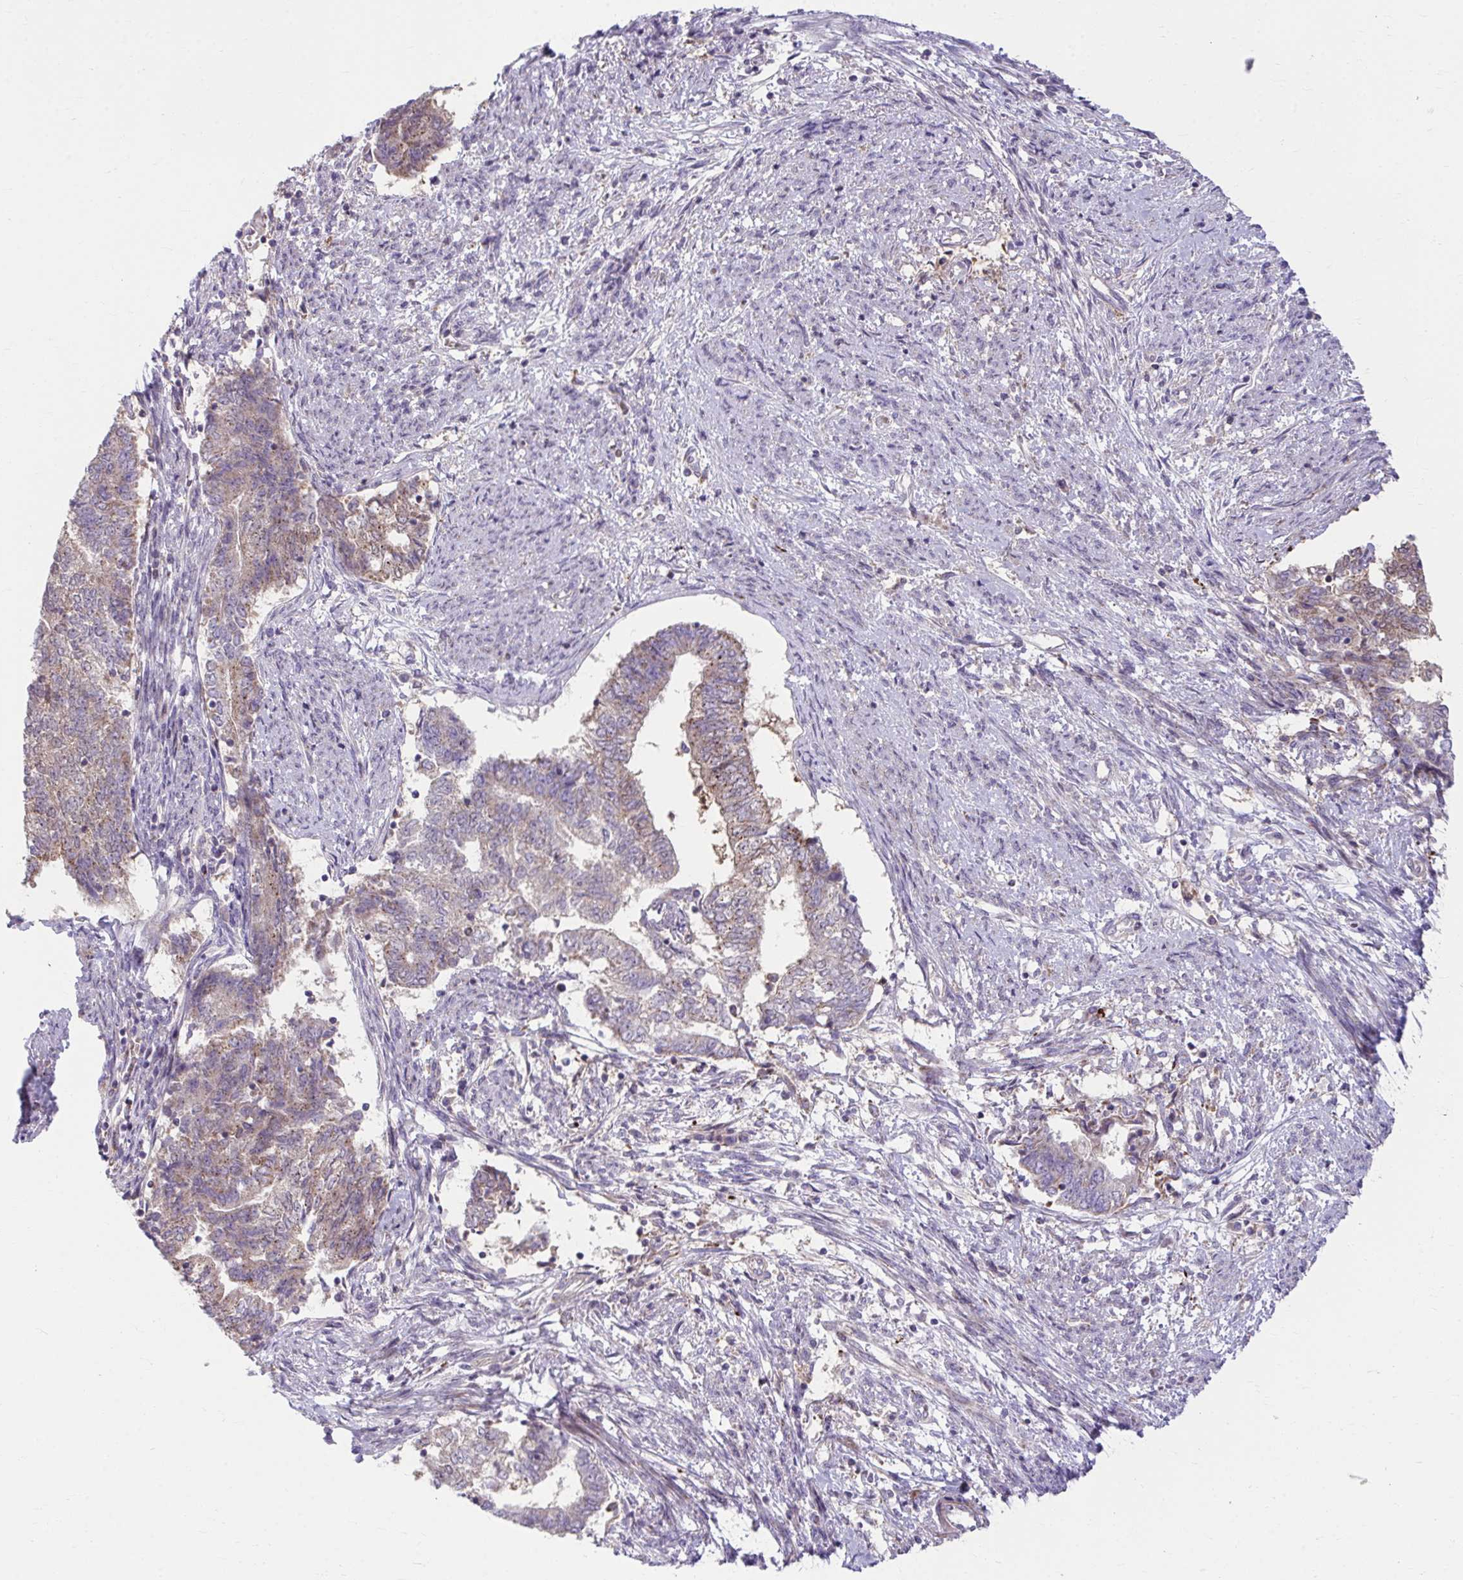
{"staining": {"intensity": "weak", "quantity": "25%-75%", "location": "cytoplasmic/membranous"}, "tissue": "endometrial cancer", "cell_type": "Tumor cells", "image_type": "cancer", "snomed": [{"axis": "morphology", "description": "Adenocarcinoma, NOS"}, {"axis": "topography", "description": "Endometrium"}], "caption": "Human adenocarcinoma (endometrial) stained with a brown dye shows weak cytoplasmic/membranous positive staining in about 25%-75% of tumor cells.", "gene": "C16orf54", "patient": {"sex": "female", "age": 65}}